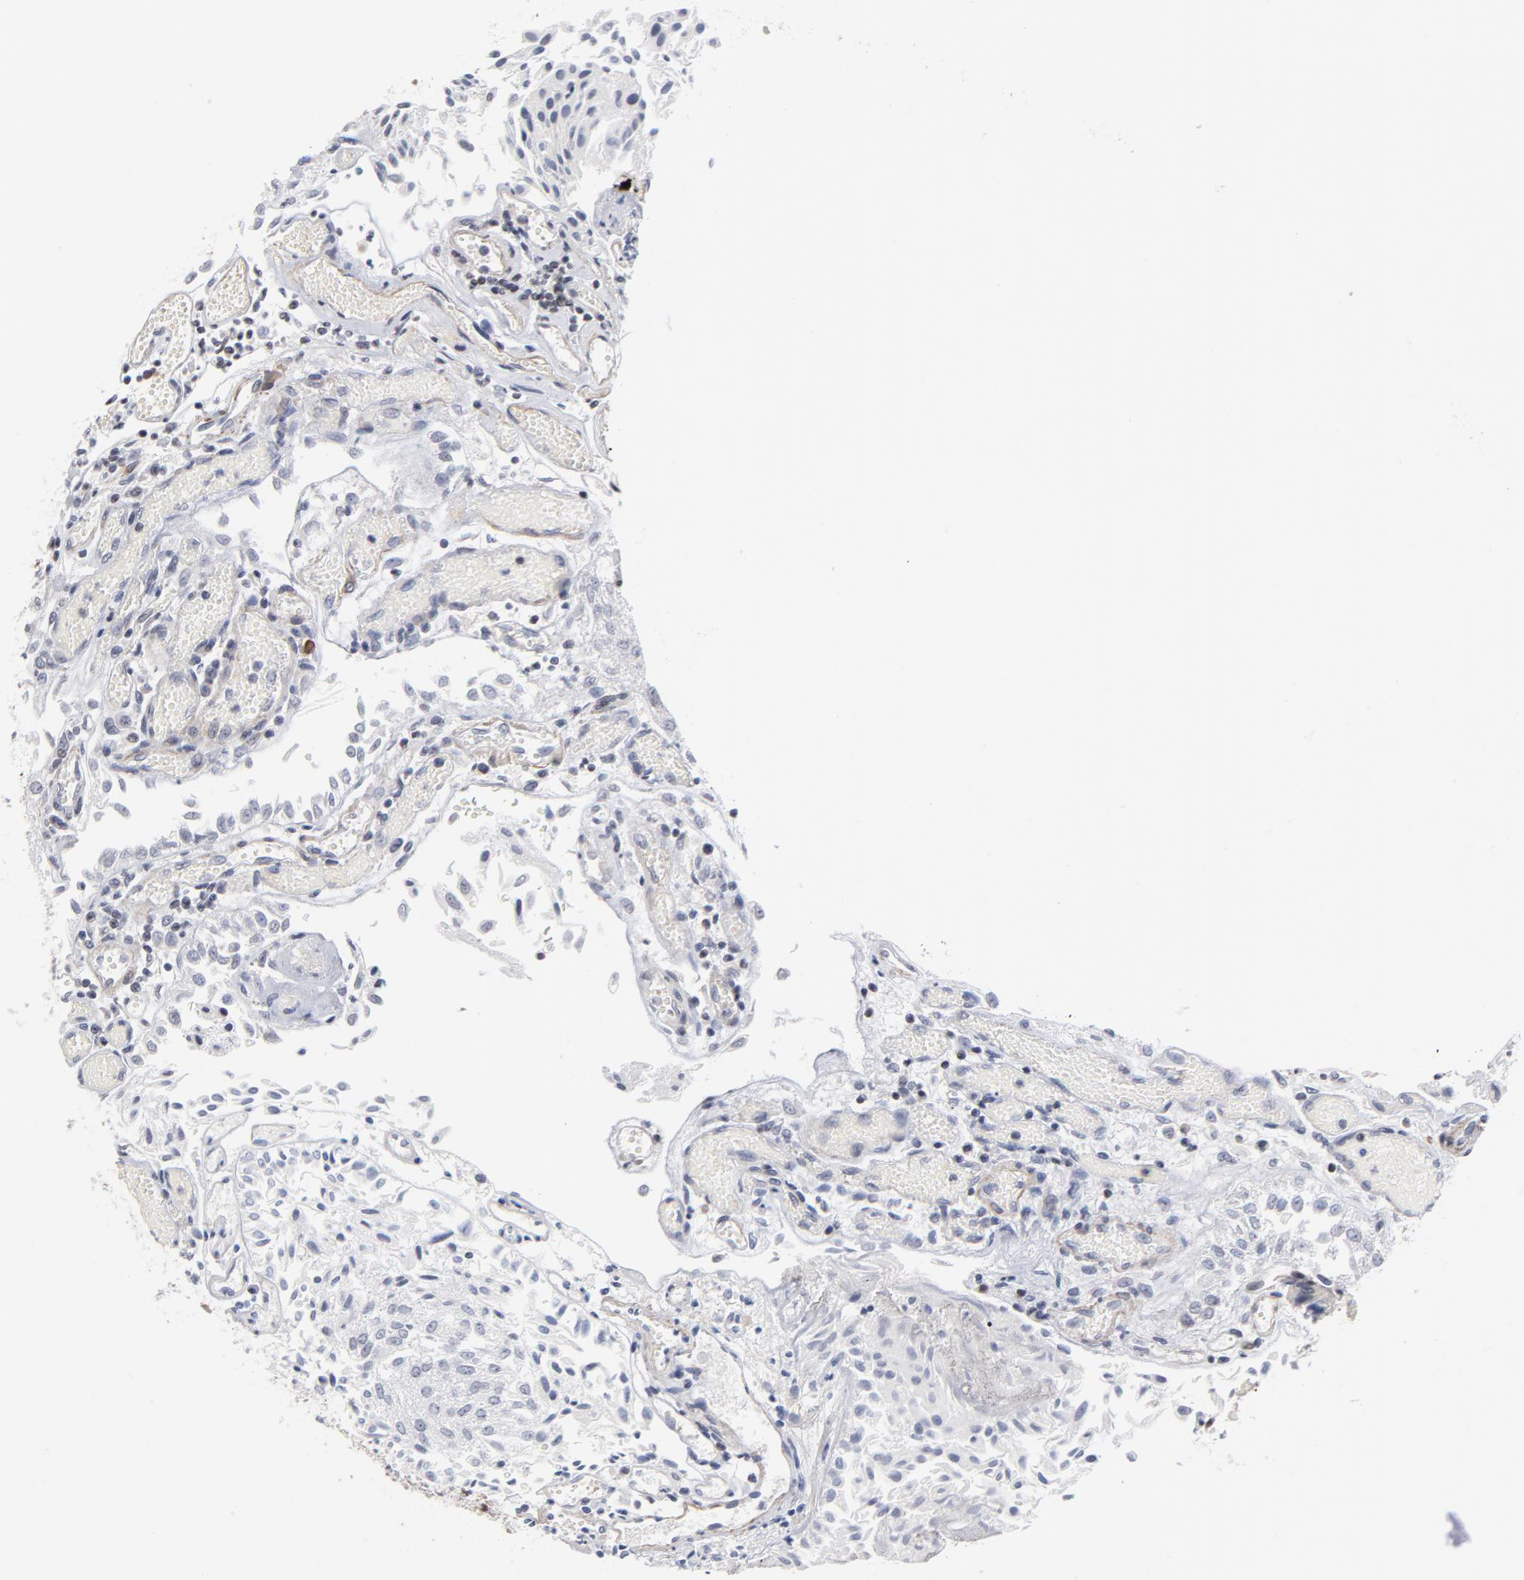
{"staining": {"intensity": "negative", "quantity": "none", "location": "none"}, "tissue": "urothelial cancer", "cell_type": "Tumor cells", "image_type": "cancer", "snomed": [{"axis": "morphology", "description": "Urothelial carcinoma, Low grade"}, {"axis": "topography", "description": "Urinary bladder"}], "caption": "The immunohistochemistry histopathology image has no significant staining in tumor cells of urothelial cancer tissue. (DAB immunohistochemistry (IHC), high magnification).", "gene": "CTCF", "patient": {"sex": "male", "age": 86}}